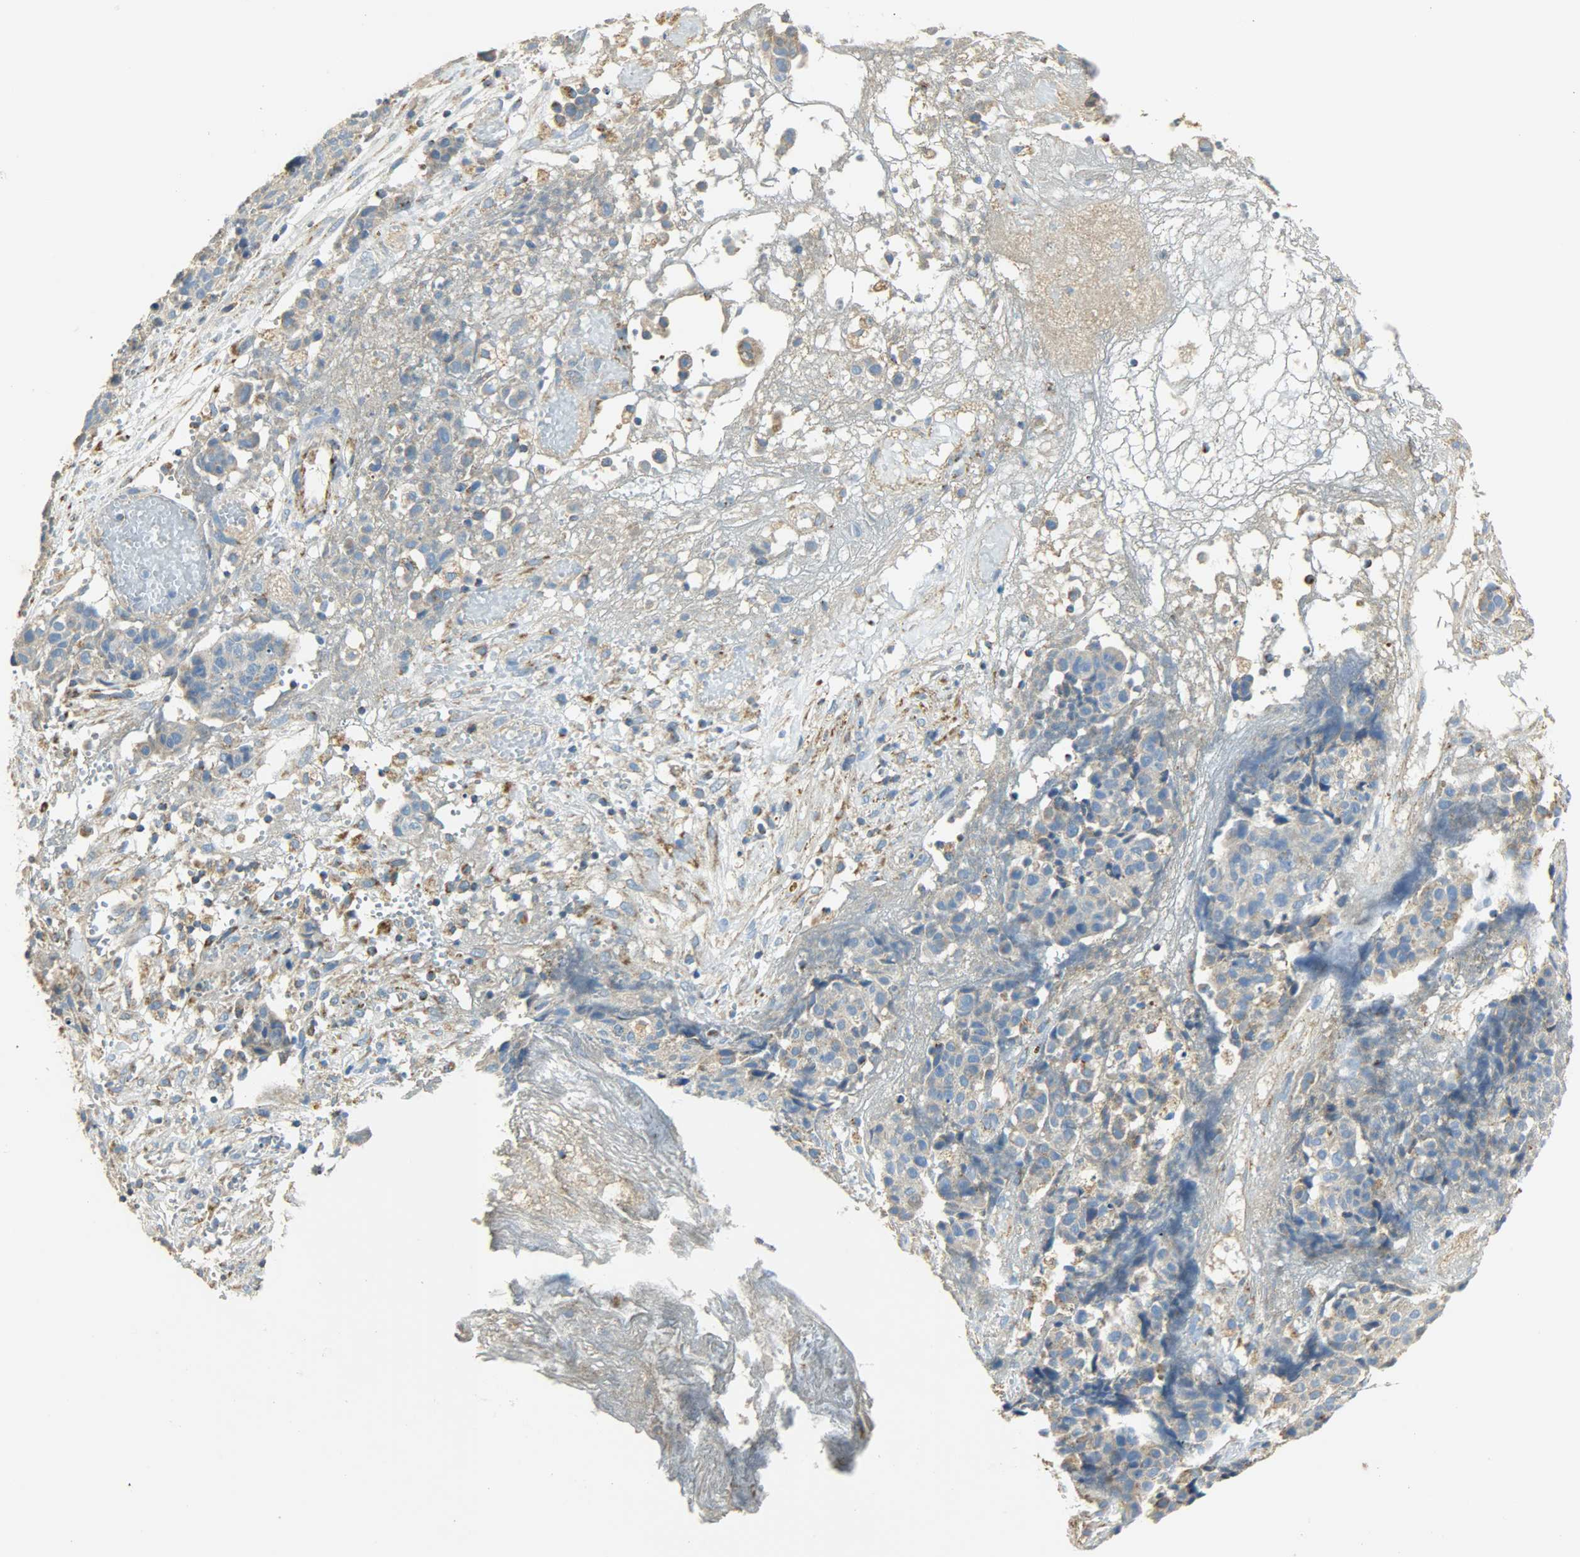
{"staining": {"intensity": "moderate", "quantity": ">75%", "location": "cytoplasmic/membranous"}, "tissue": "ovarian cancer", "cell_type": "Tumor cells", "image_type": "cancer", "snomed": [{"axis": "morphology", "description": "Carcinoma, endometroid"}, {"axis": "topography", "description": "Ovary"}], "caption": "Immunohistochemical staining of human ovarian endometroid carcinoma shows medium levels of moderate cytoplasmic/membranous positivity in approximately >75% of tumor cells.", "gene": "NNT", "patient": {"sex": "female", "age": 42}}